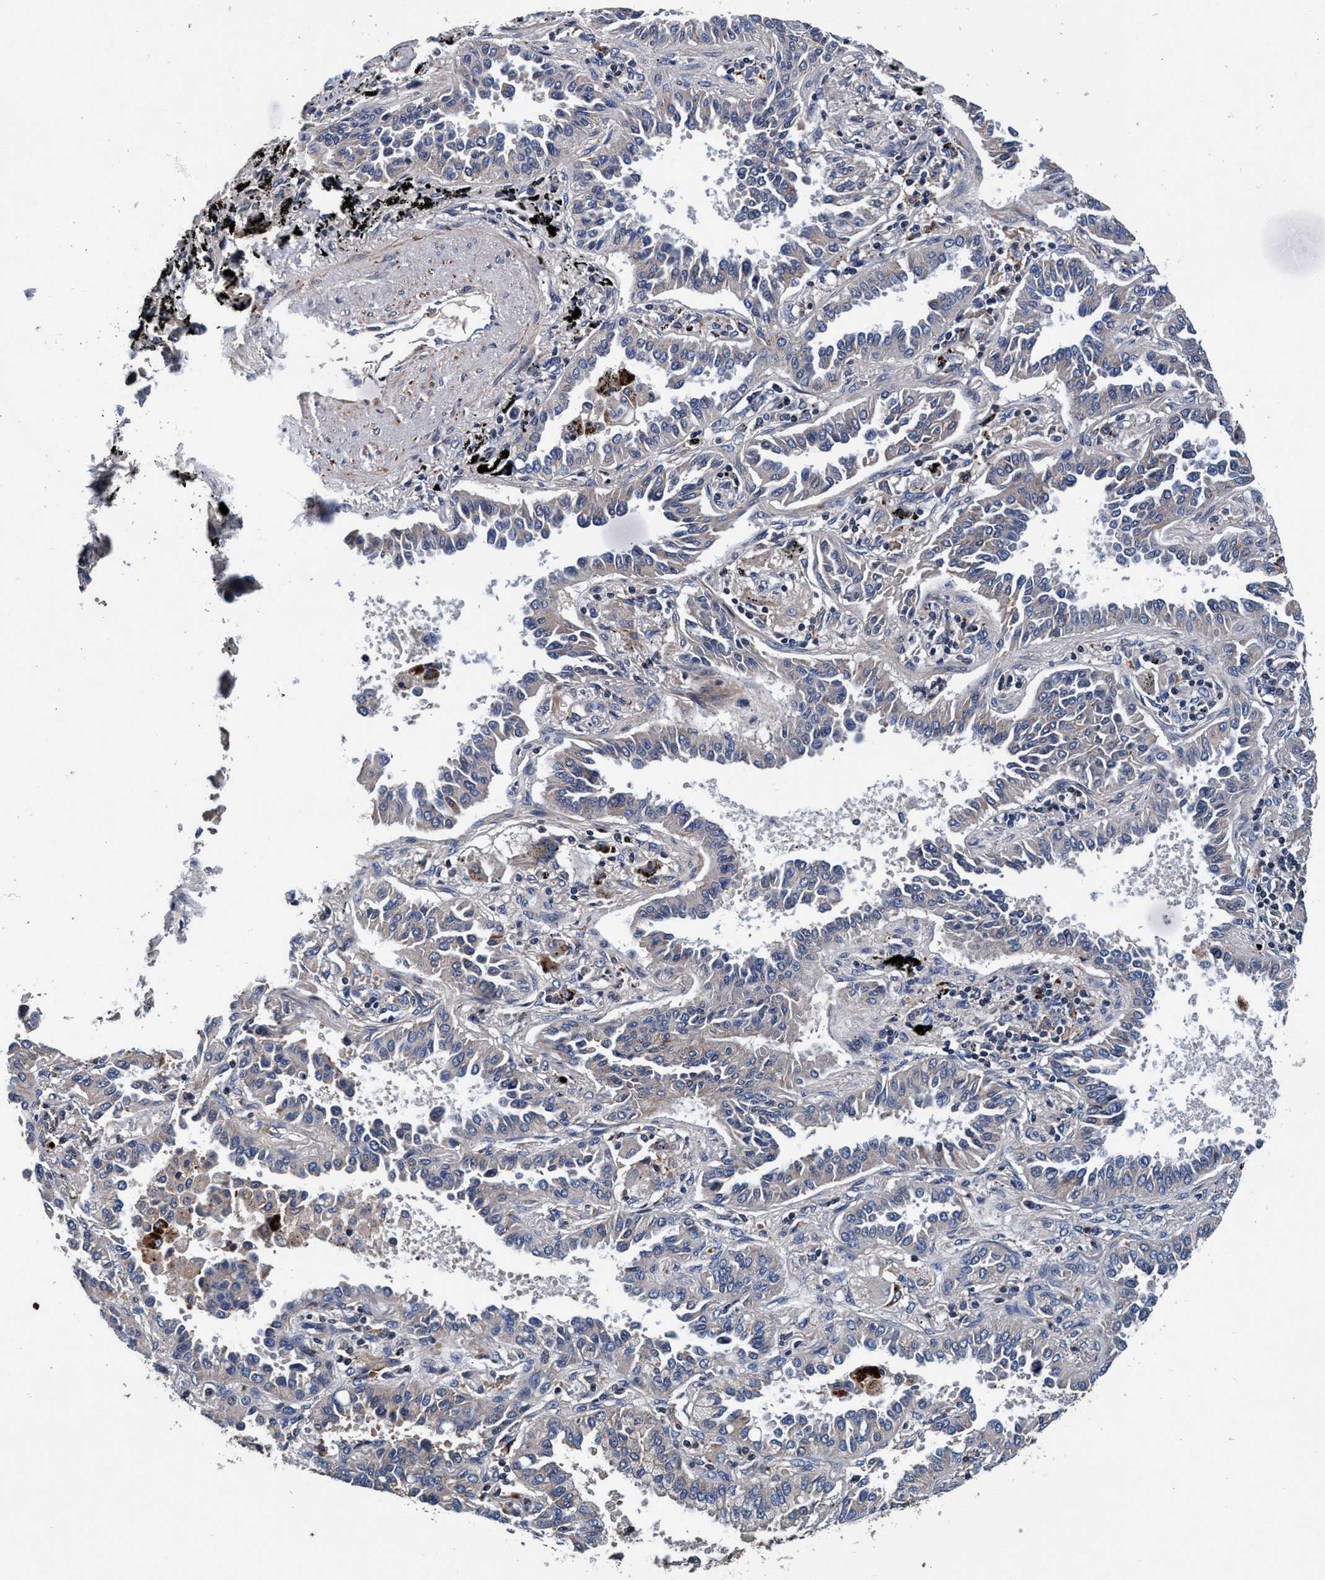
{"staining": {"intensity": "negative", "quantity": "none", "location": "none"}, "tissue": "lung cancer", "cell_type": "Tumor cells", "image_type": "cancer", "snomed": [{"axis": "morphology", "description": "Normal tissue, NOS"}, {"axis": "morphology", "description": "Adenocarcinoma, NOS"}, {"axis": "topography", "description": "Lung"}], "caption": "The histopathology image displays no significant expression in tumor cells of lung cancer. The staining is performed using DAB brown chromogen with nuclei counter-stained in using hematoxylin.", "gene": "RNF208", "patient": {"sex": "male", "age": 59}}